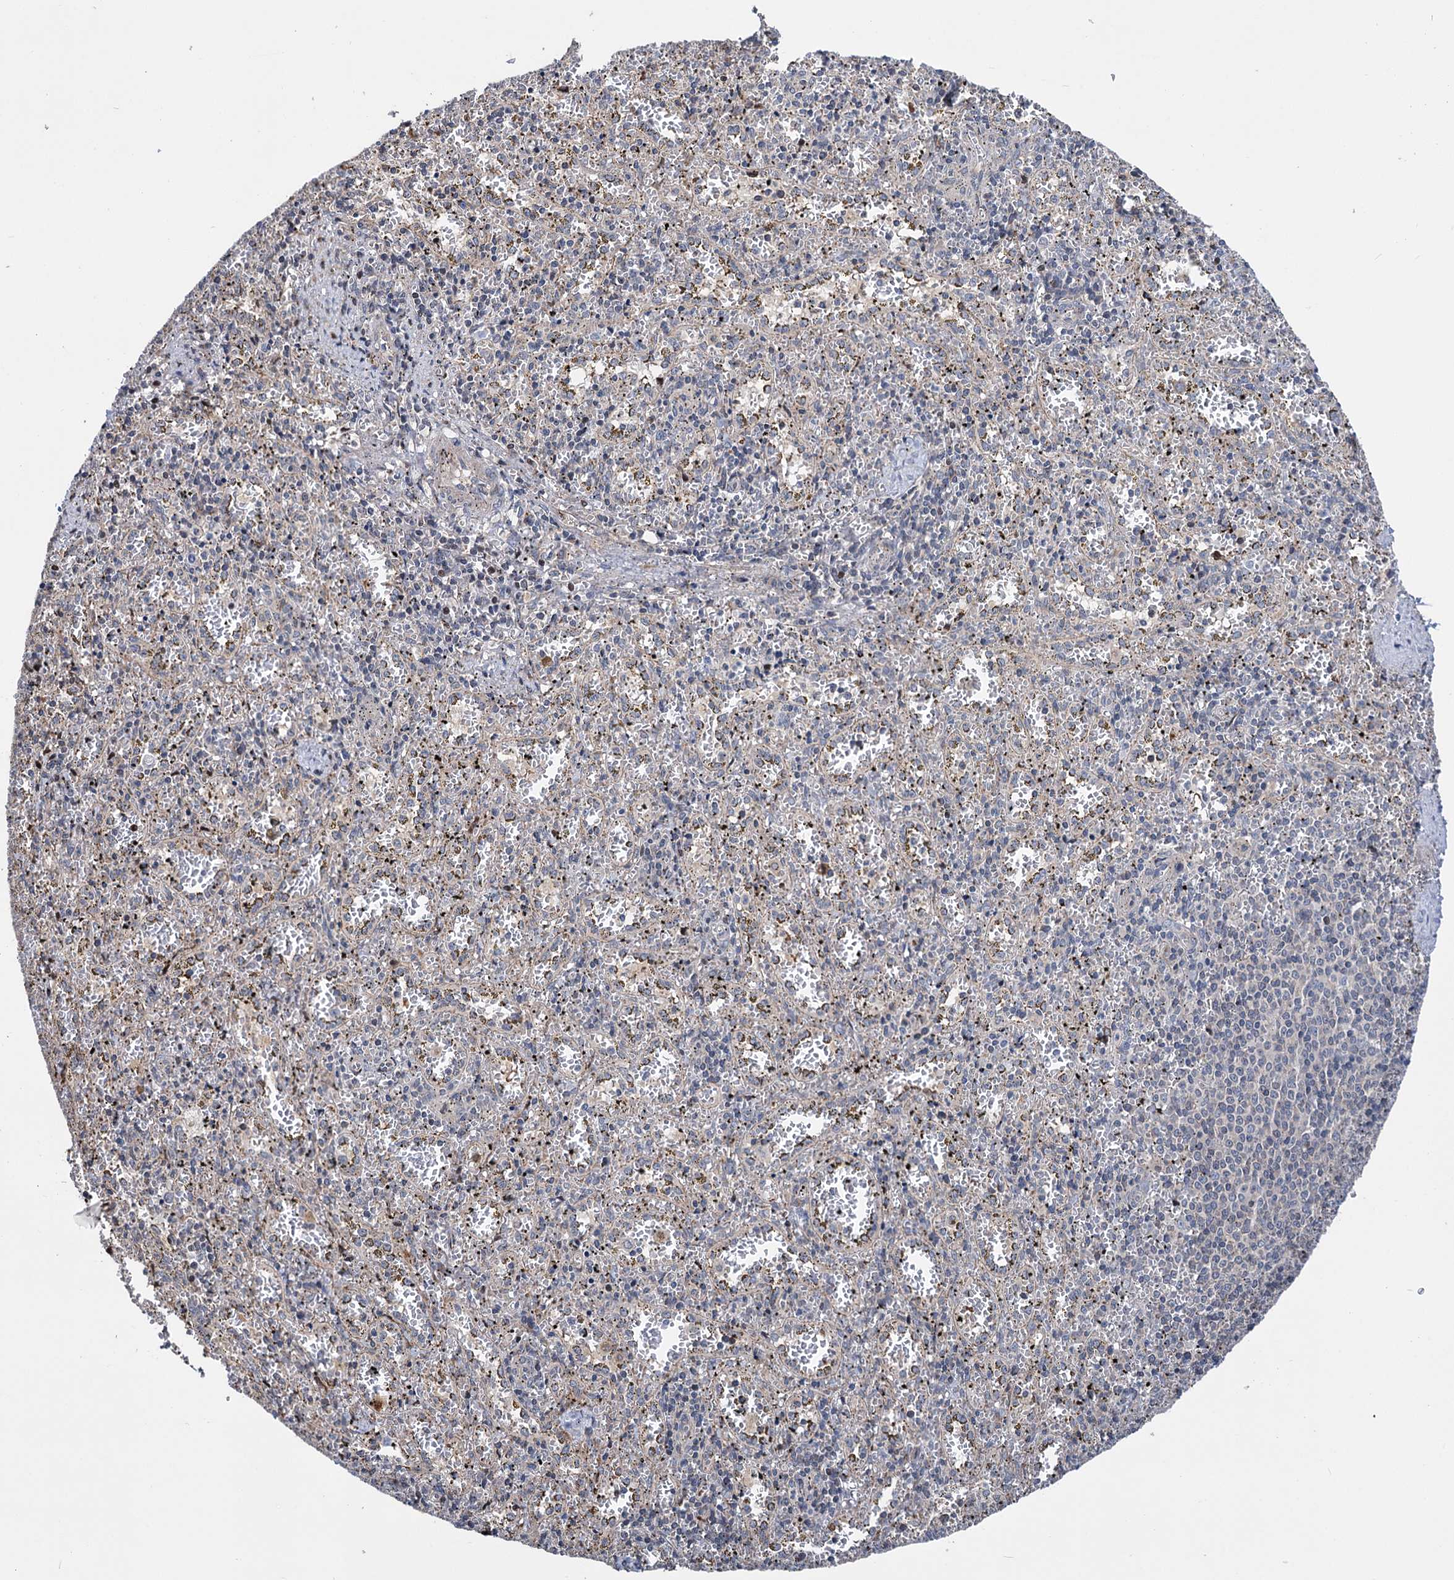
{"staining": {"intensity": "negative", "quantity": "none", "location": "none"}, "tissue": "spleen", "cell_type": "Cells in red pulp", "image_type": "normal", "snomed": [{"axis": "morphology", "description": "Normal tissue, NOS"}, {"axis": "topography", "description": "Spleen"}], "caption": "IHC photomicrograph of normal spleen stained for a protein (brown), which exhibits no expression in cells in red pulp. The staining was performed using DAB (3,3'-diaminobenzidine) to visualize the protein expression in brown, while the nuclei were stained in blue with hematoxylin (Magnification: 20x).", "gene": "UBR1", "patient": {"sex": "male", "age": 11}}